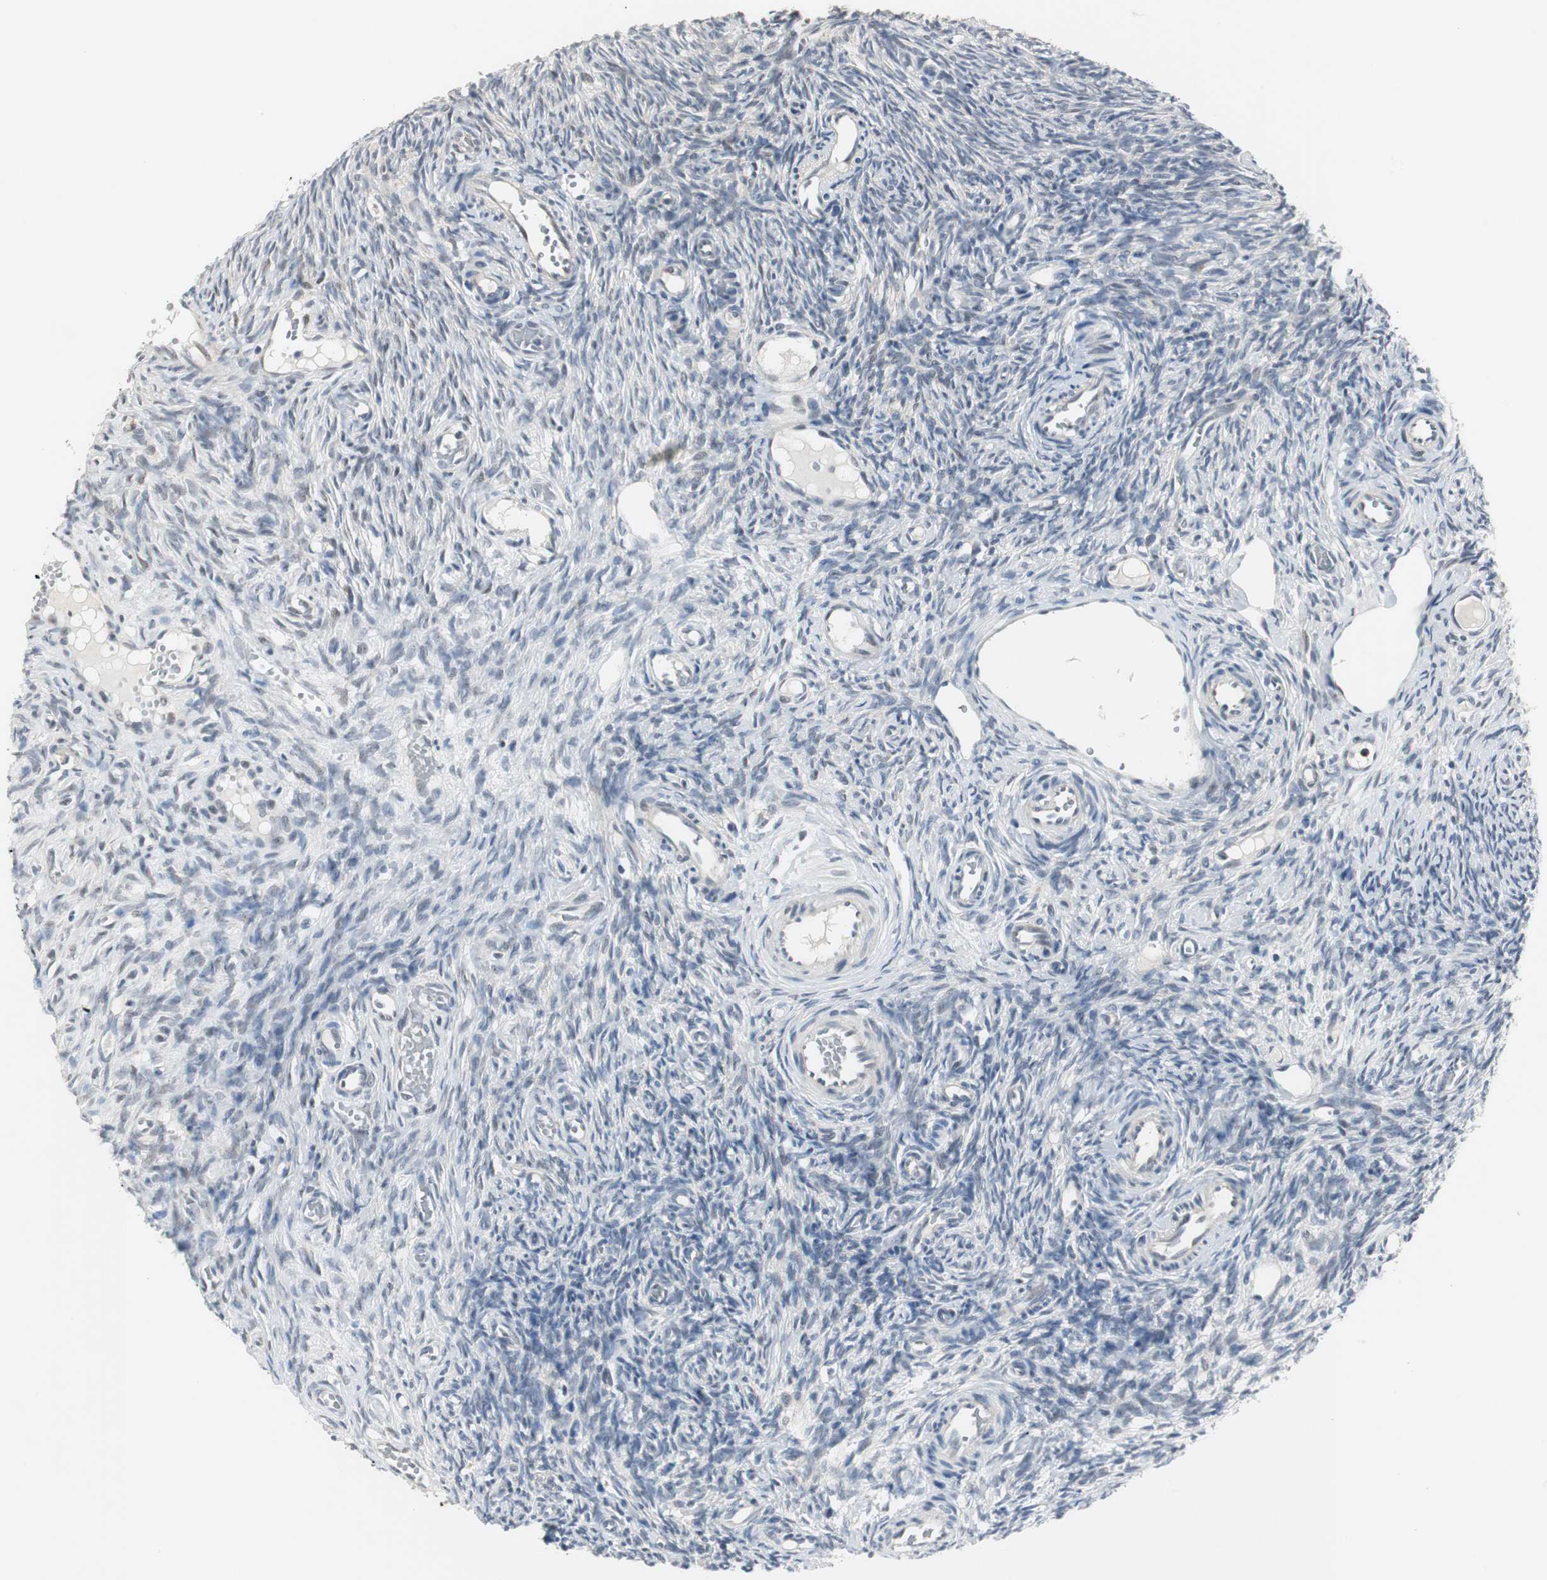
{"staining": {"intensity": "strong", "quantity": ">75%", "location": "cytoplasmic/membranous"}, "tissue": "ovary", "cell_type": "Follicle cells", "image_type": "normal", "snomed": [{"axis": "morphology", "description": "Normal tissue, NOS"}, {"axis": "topography", "description": "Ovary"}], "caption": "About >75% of follicle cells in unremarkable ovary exhibit strong cytoplasmic/membranous protein staining as visualized by brown immunohistochemical staining.", "gene": "CCT5", "patient": {"sex": "female", "age": 35}}